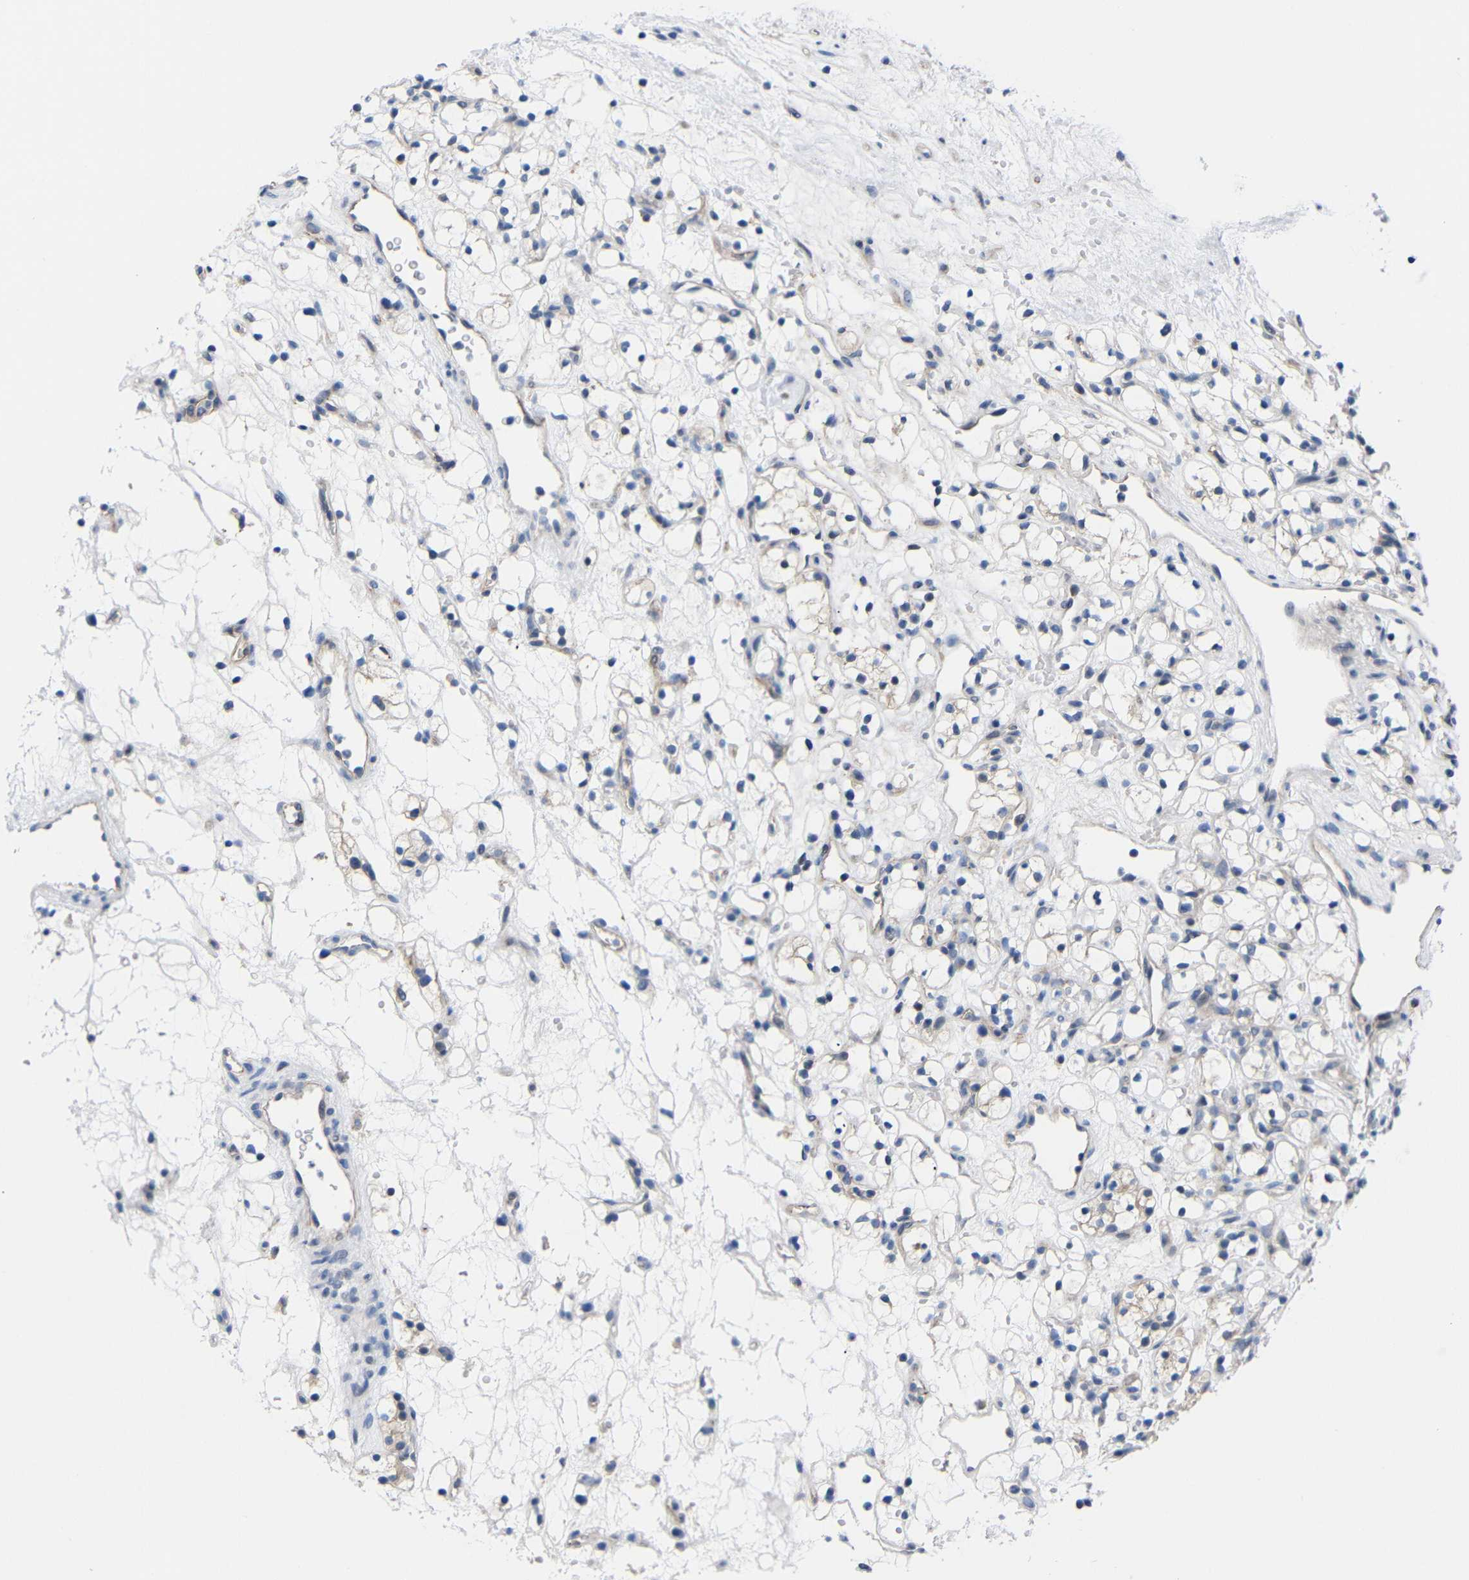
{"staining": {"intensity": "negative", "quantity": "none", "location": "none"}, "tissue": "renal cancer", "cell_type": "Tumor cells", "image_type": "cancer", "snomed": [{"axis": "morphology", "description": "Adenocarcinoma, NOS"}, {"axis": "topography", "description": "Kidney"}], "caption": "DAB immunohistochemical staining of human renal cancer reveals no significant positivity in tumor cells.", "gene": "CMTM1", "patient": {"sex": "female", "age": 60}}